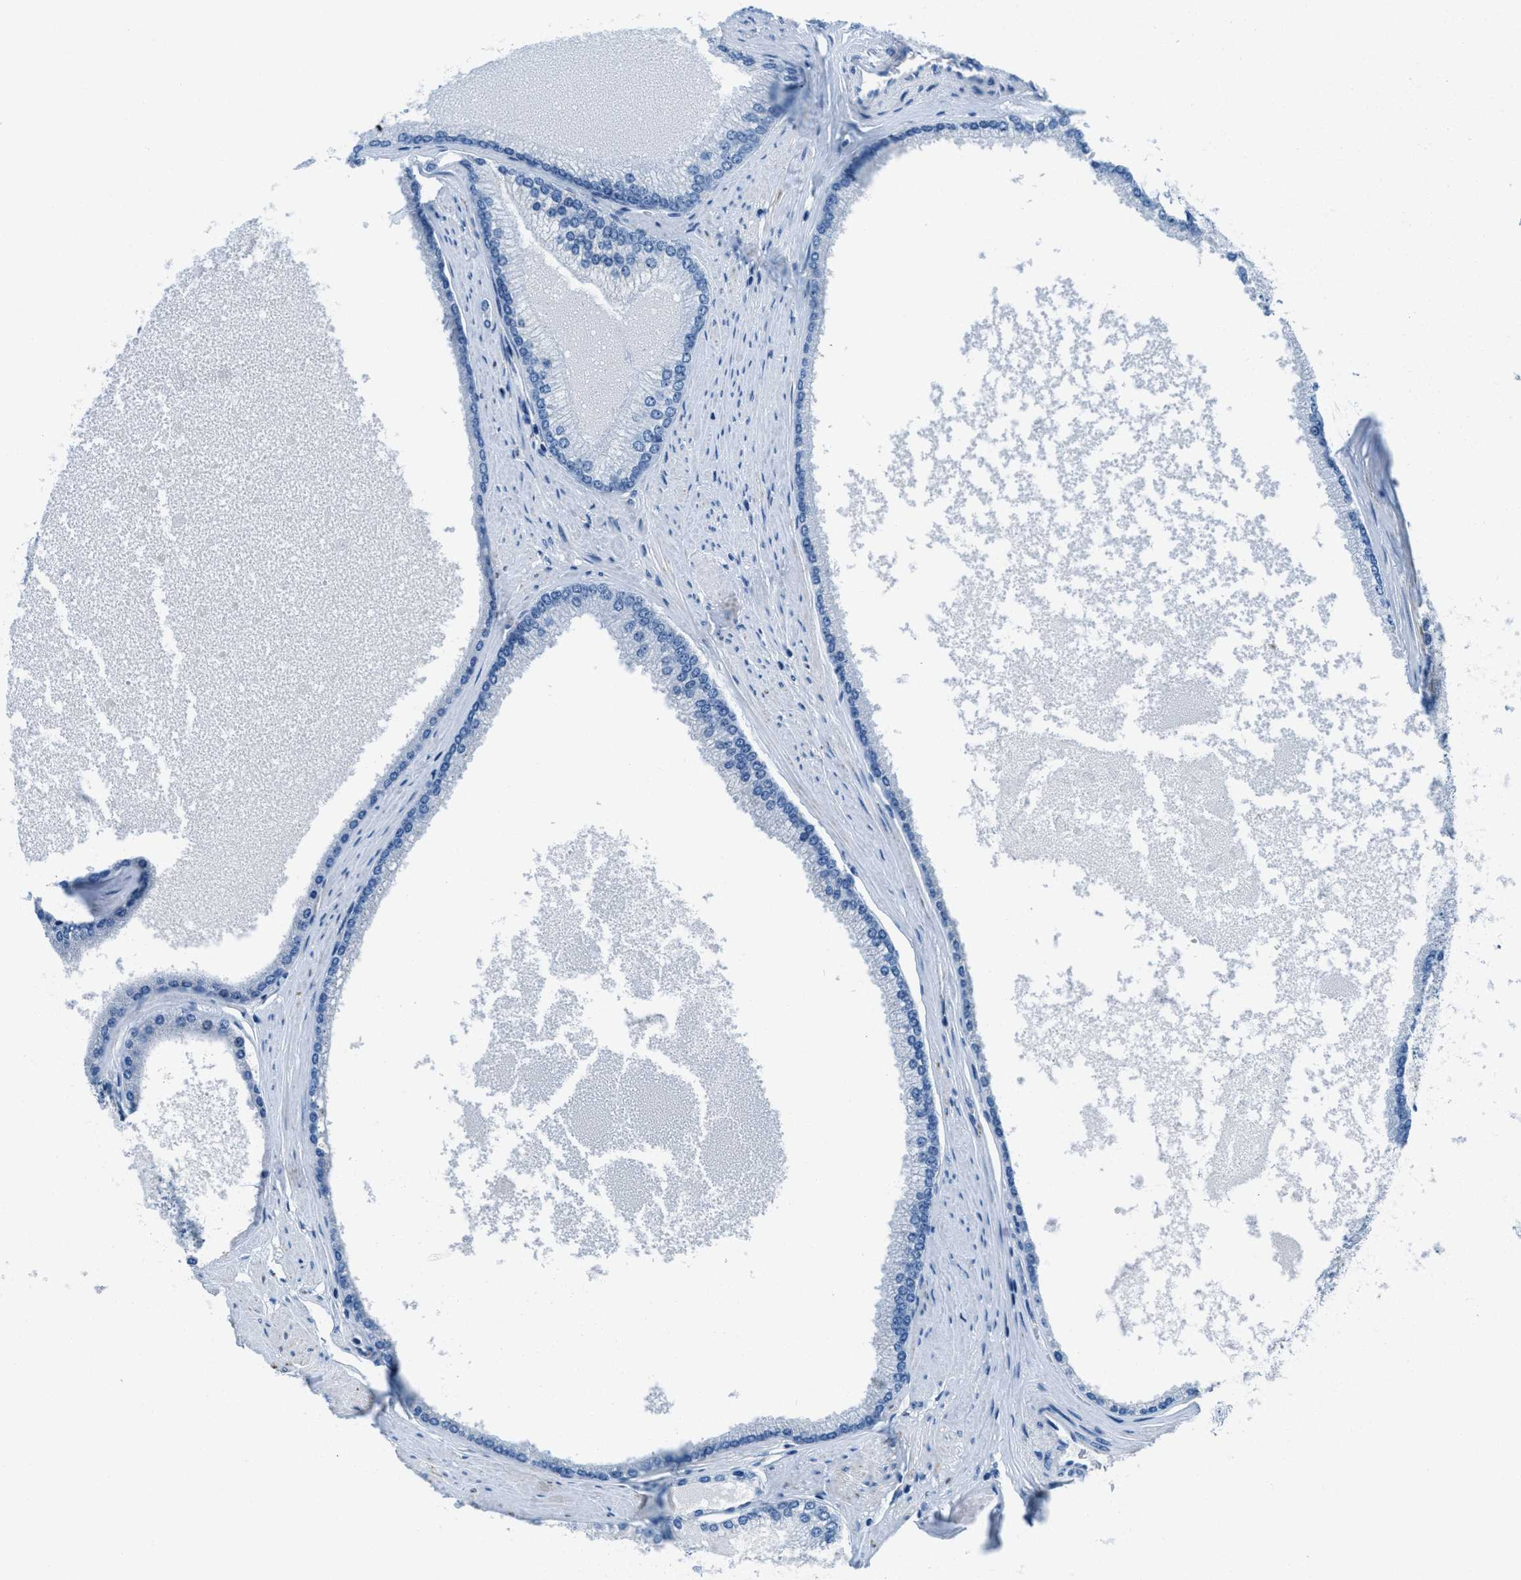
{"staining": {"intensity": "negative", "quantity": "none", "location": "none"}, "tissue": "prostate cancer", "cell_type": "Tumor cells", "image_type": "cancer", "snomed": [{"axis": "morphology", "description": "Adenocarcinoma, High grade"}, {"axis": "topography", "description": "Prostate"}], "caption": "Histopathology image shows no significant protein staining in tumor cells of high-grade adenocarcinoma (prostate).", "gene": "MGARP", "patient": {"sex": "male", "age": 61}}